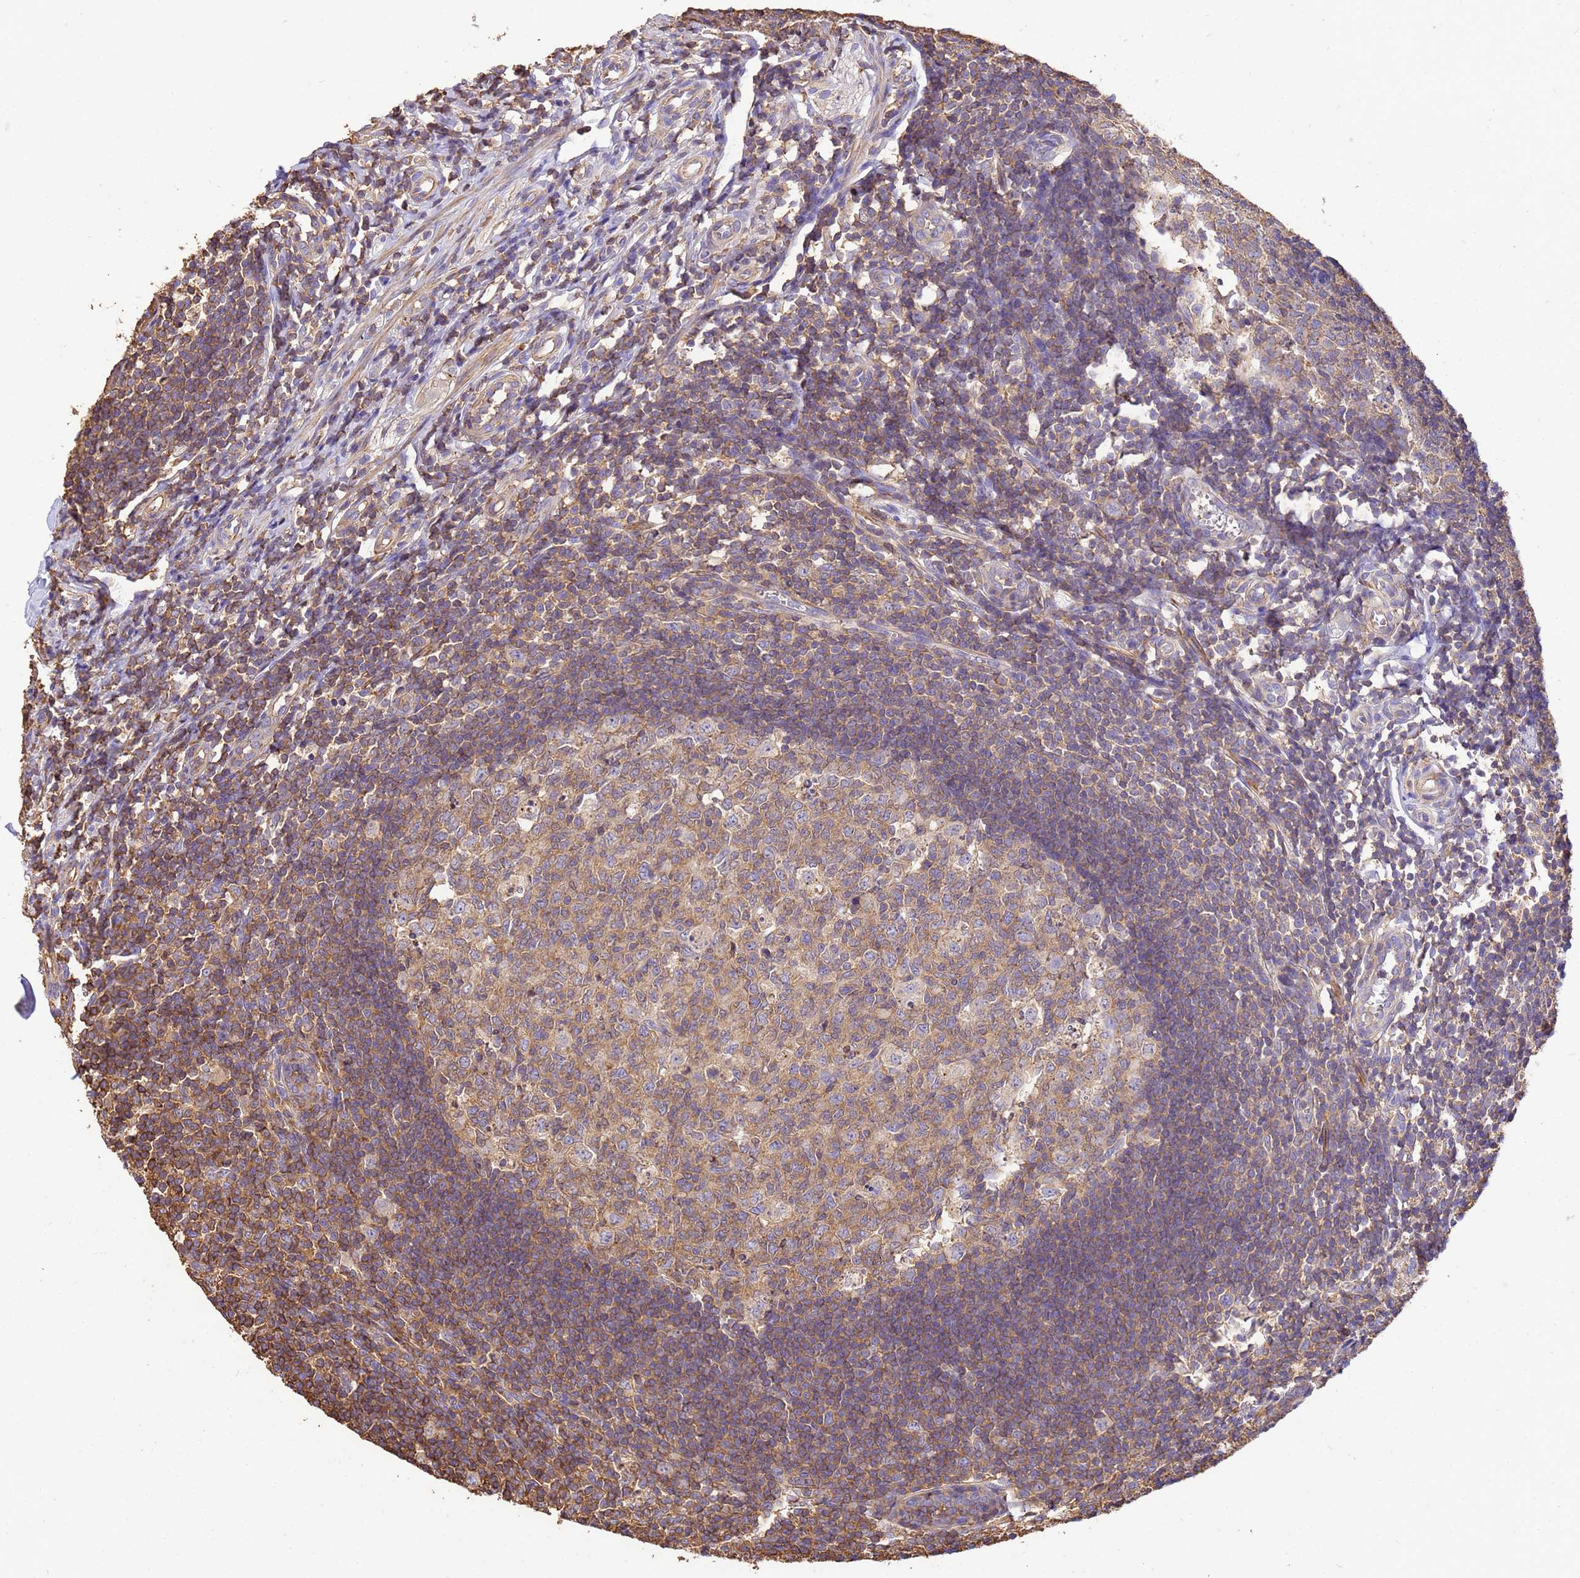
{"staining": {"intensity": "moderate", "quantity": ">75%", "location": "cytoplasmic/membranous"}, "tissue": "appendix", "cell_type": "Glandular cells", "image_type": "normal", "snomed": [{"axis": "morphology", "description": "Normal tissue, NOS"}, {"axis": "topography", "description": "Appendix"}], "caption": "Moderate cytoplasmic/membranous positivity is identified in about >75% of glandular cells in benign appendix.", "gene": "WDR64", "patient": {"sex": "male", "age": 14}}